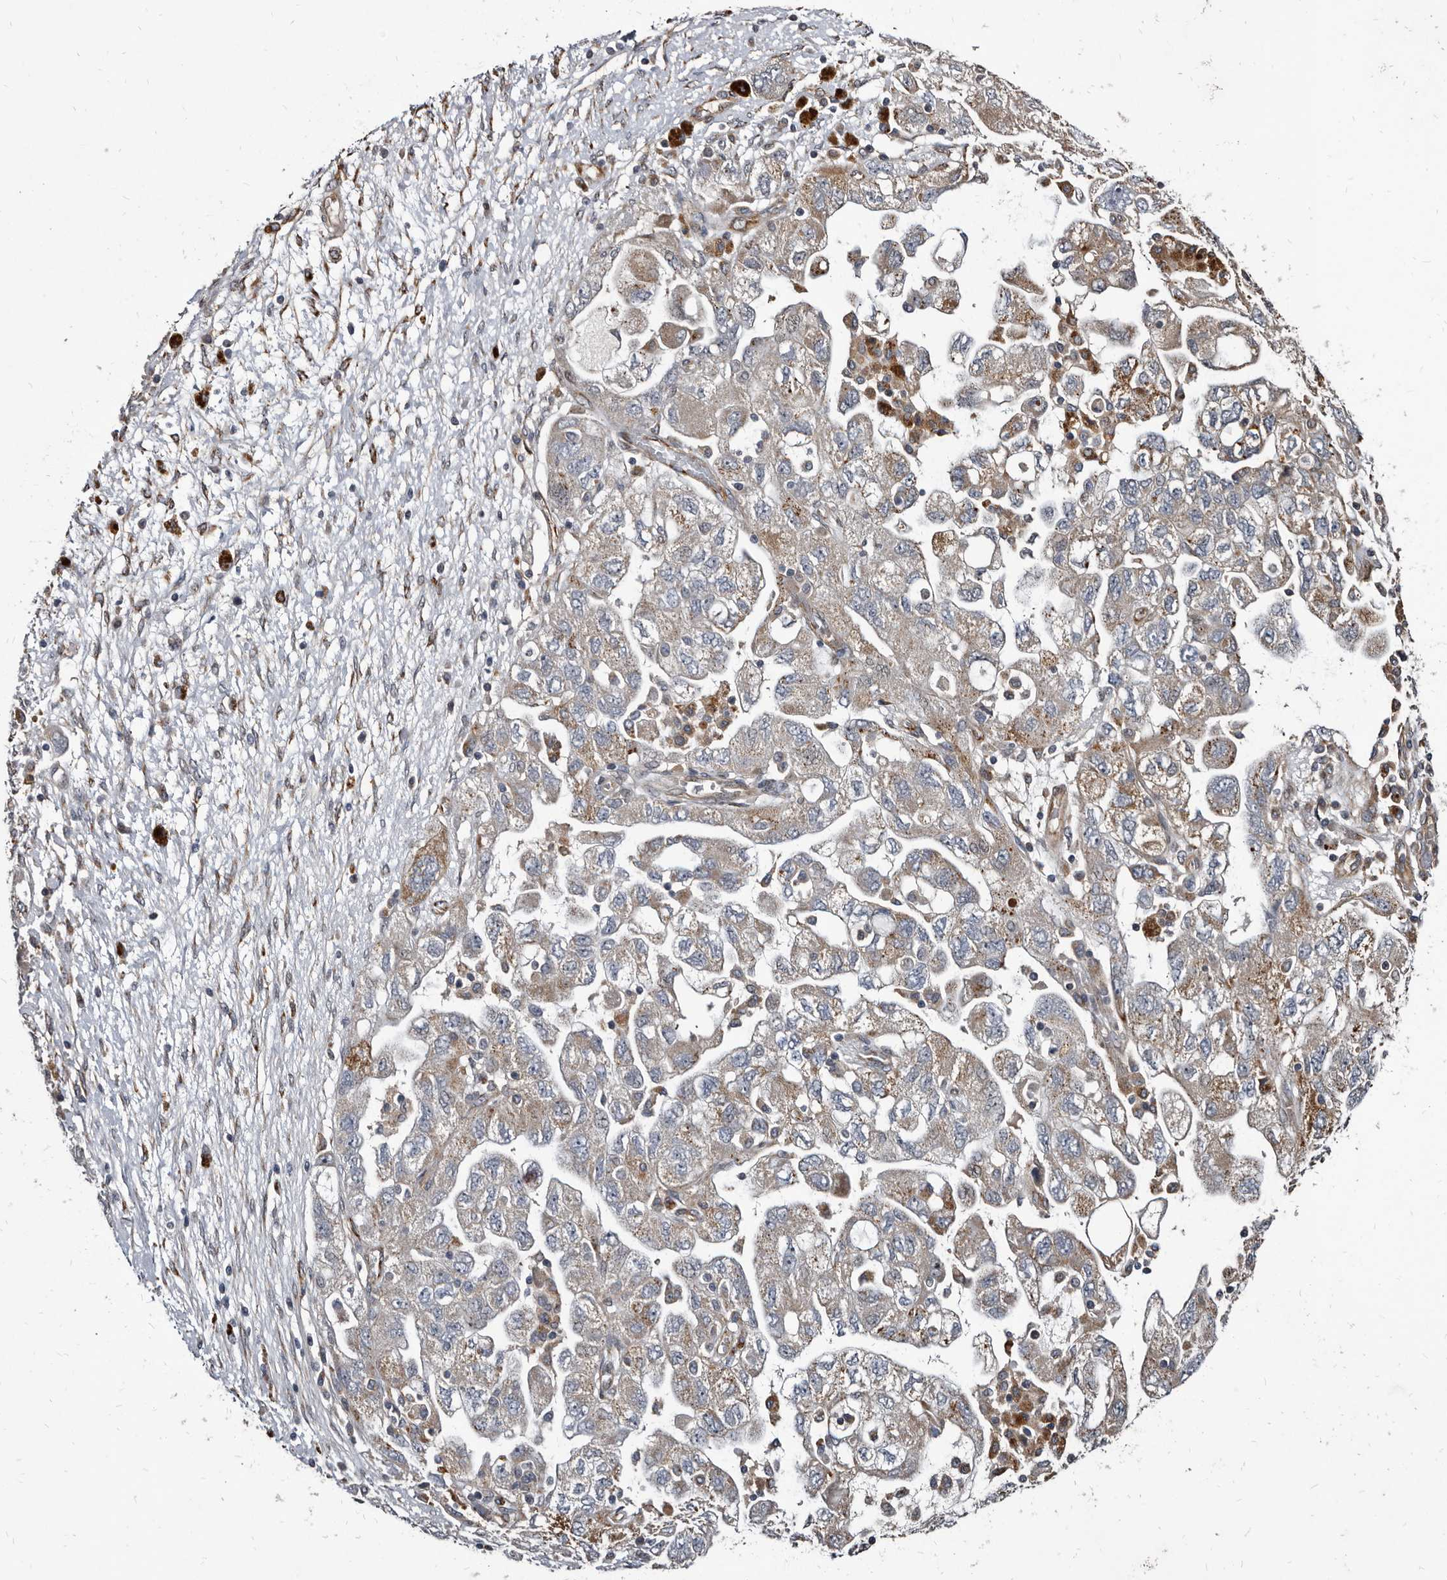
{"staining": {"intensity": "weak", "quantity": ">75%", "location": "cytoplasmic/membranous"}, "tissue": "ovarian cancer", "cell_type": "Tumor cells", "image_type": "cancer", "snomed": [{"axis": "morphology", "description": "Carcinoma, NOS"}, {"axis": "morphology", "description": "Cystadenocarcinoma, serous, NOS"}, {"axis": "topography", "description": "Ovary"}], "caption": "Ovarian cancer stained for a protein demonstrates weak cytoplasmic/membranous positivity in tumor cells.", "gene": "CTSA", "patient": {"sex": "female", "age": 69}}